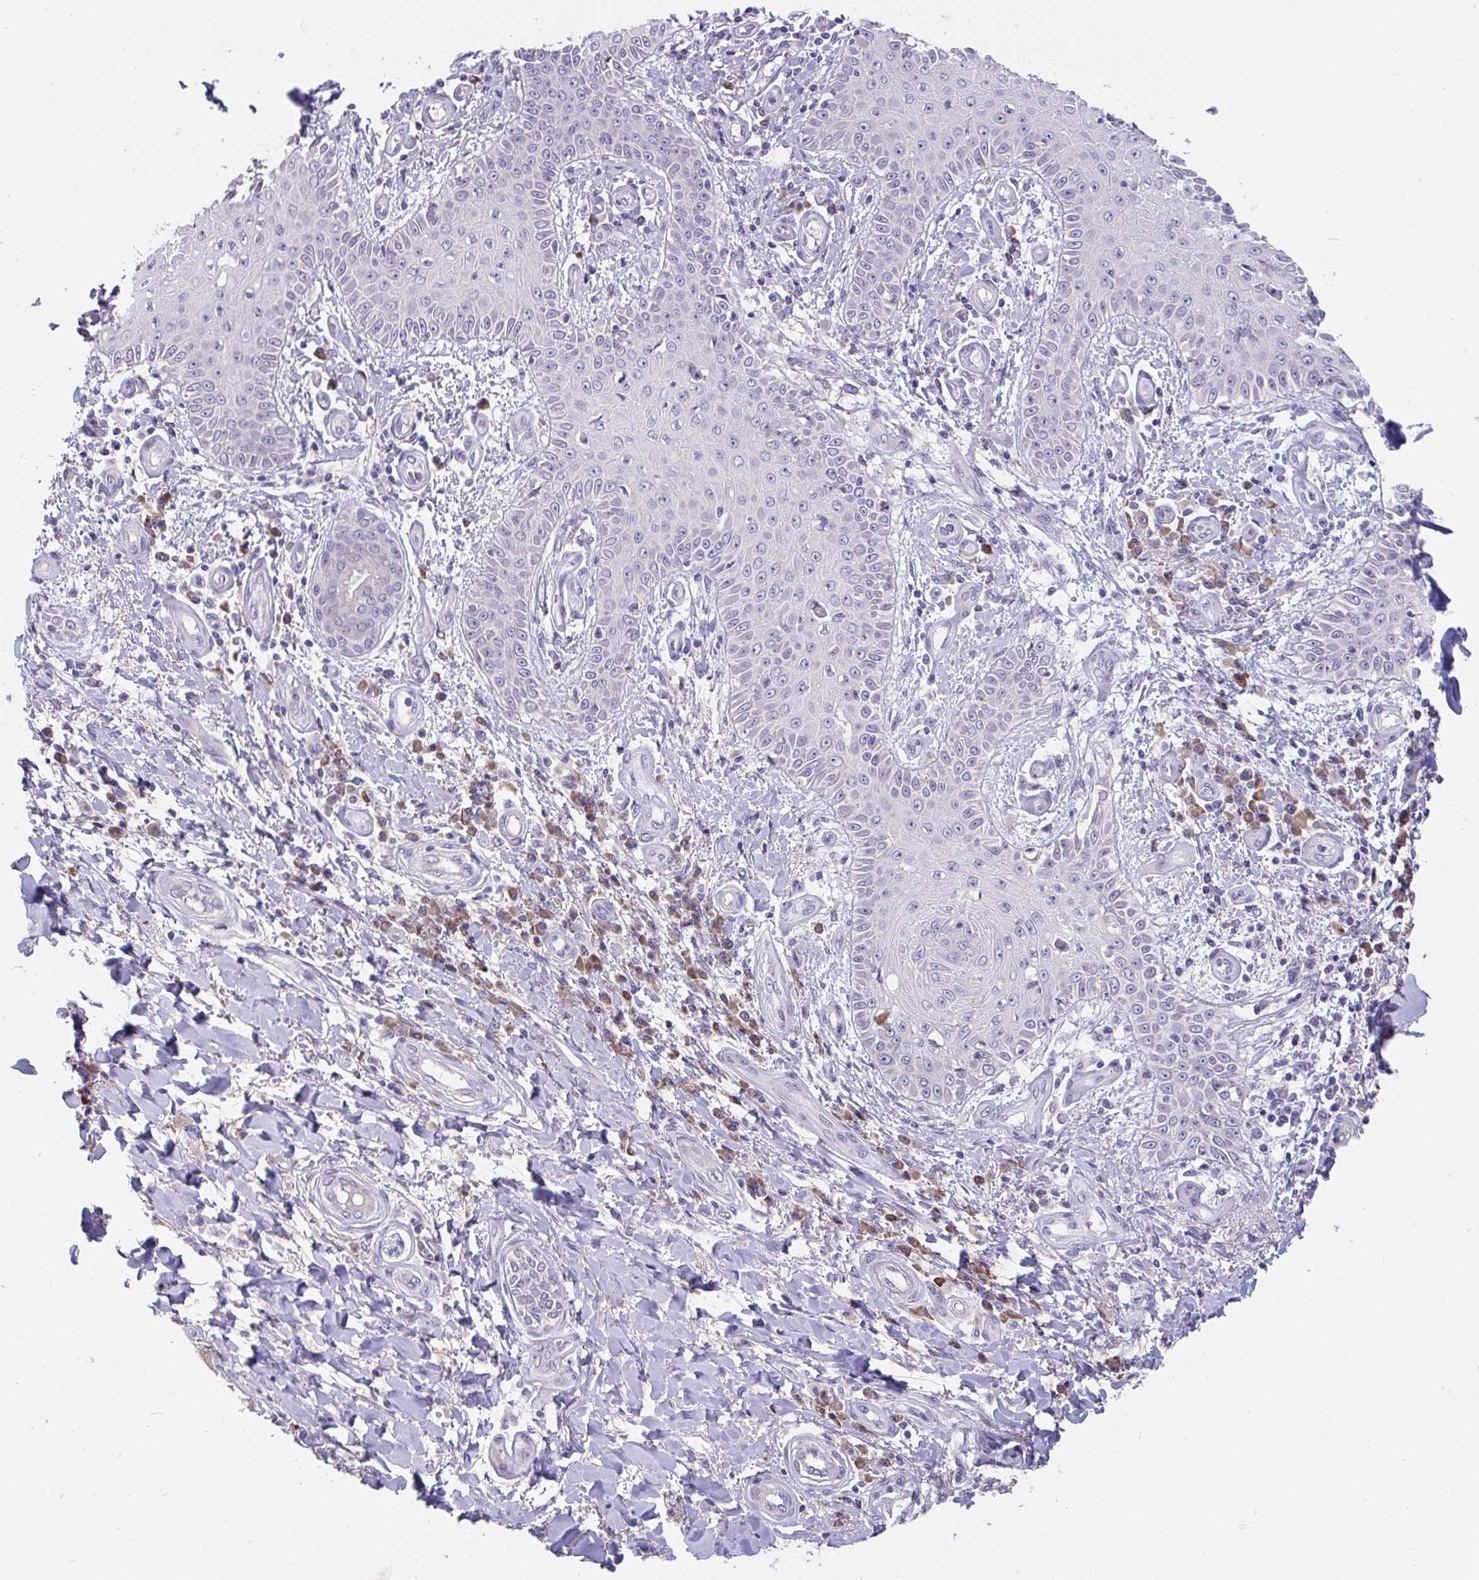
{"staining": {"intensity": "negative", "quantity": "none", "location": "none"}, "tissue": "skin cancer", "cell_type": "Tumor cells", "image_type": "cancer", "snomed": [{"axis": "morphology", "description": "Squamous cell carcinoma, NOS"}, {"axis": "topography", "description": "Skin"}], "caption": "DAB immunohistochemical staining of human skin cancer reveals no significant positivity in tumor cells.", "gene": "SUSD4", "patient": {"sex": "male", "age": 70}}